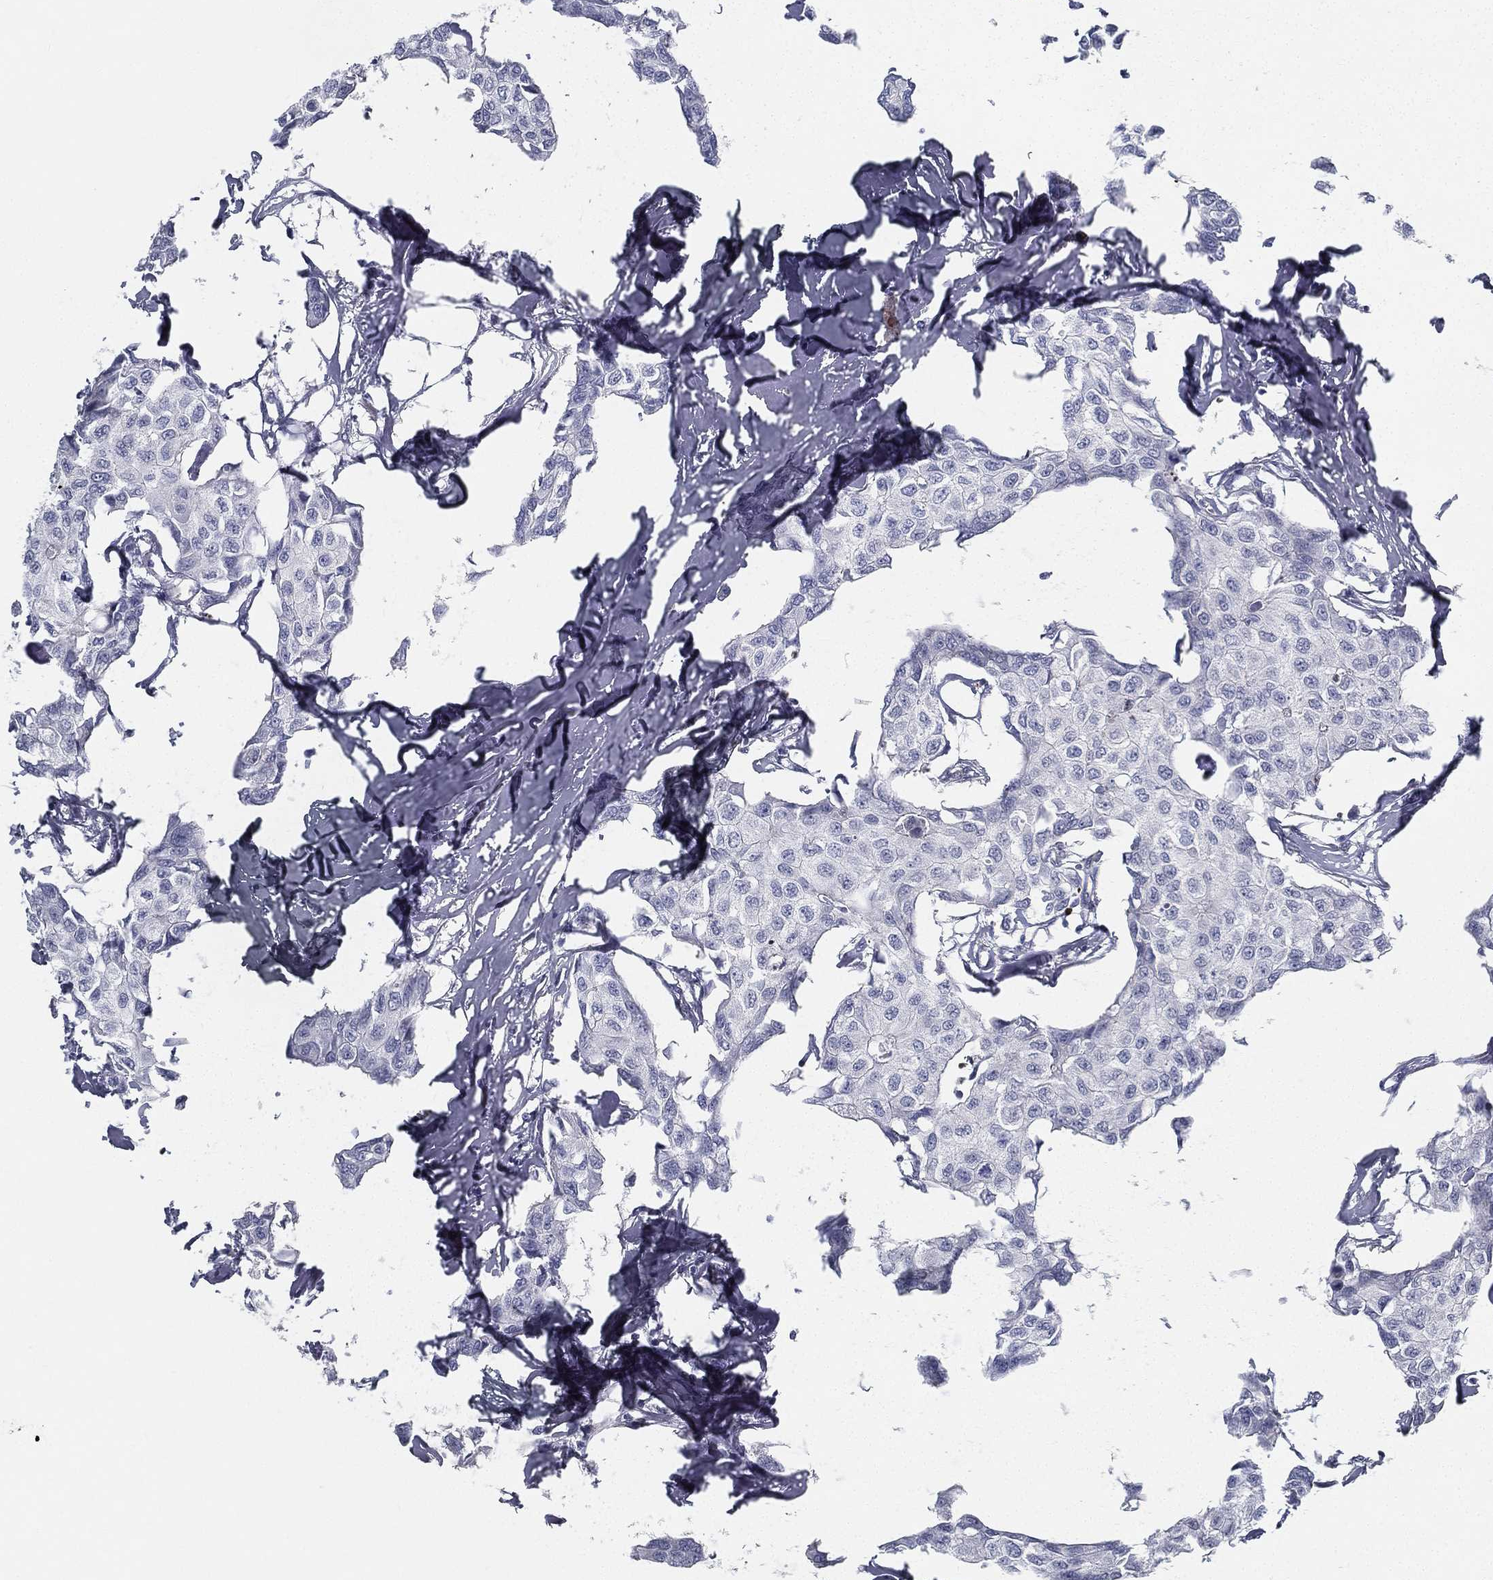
{"staining": {"intensity": "negative", "quantity": "none", "location": "none"}, "tissue": "breast cancer", "cell_type": "Tumor cells", "image_type": "cancer", "snomed": [{"axis": "morphology", "description": "Duct carcinoma"}, {"axis": "topography", "description": "Breast"}], "caption": "This is an IHC image of breast cancer (intraductal carcinoma). There is no expression in tumor cells.", "gene": "SPPL2C", "patient": {"sex": "female", "age": 80}}